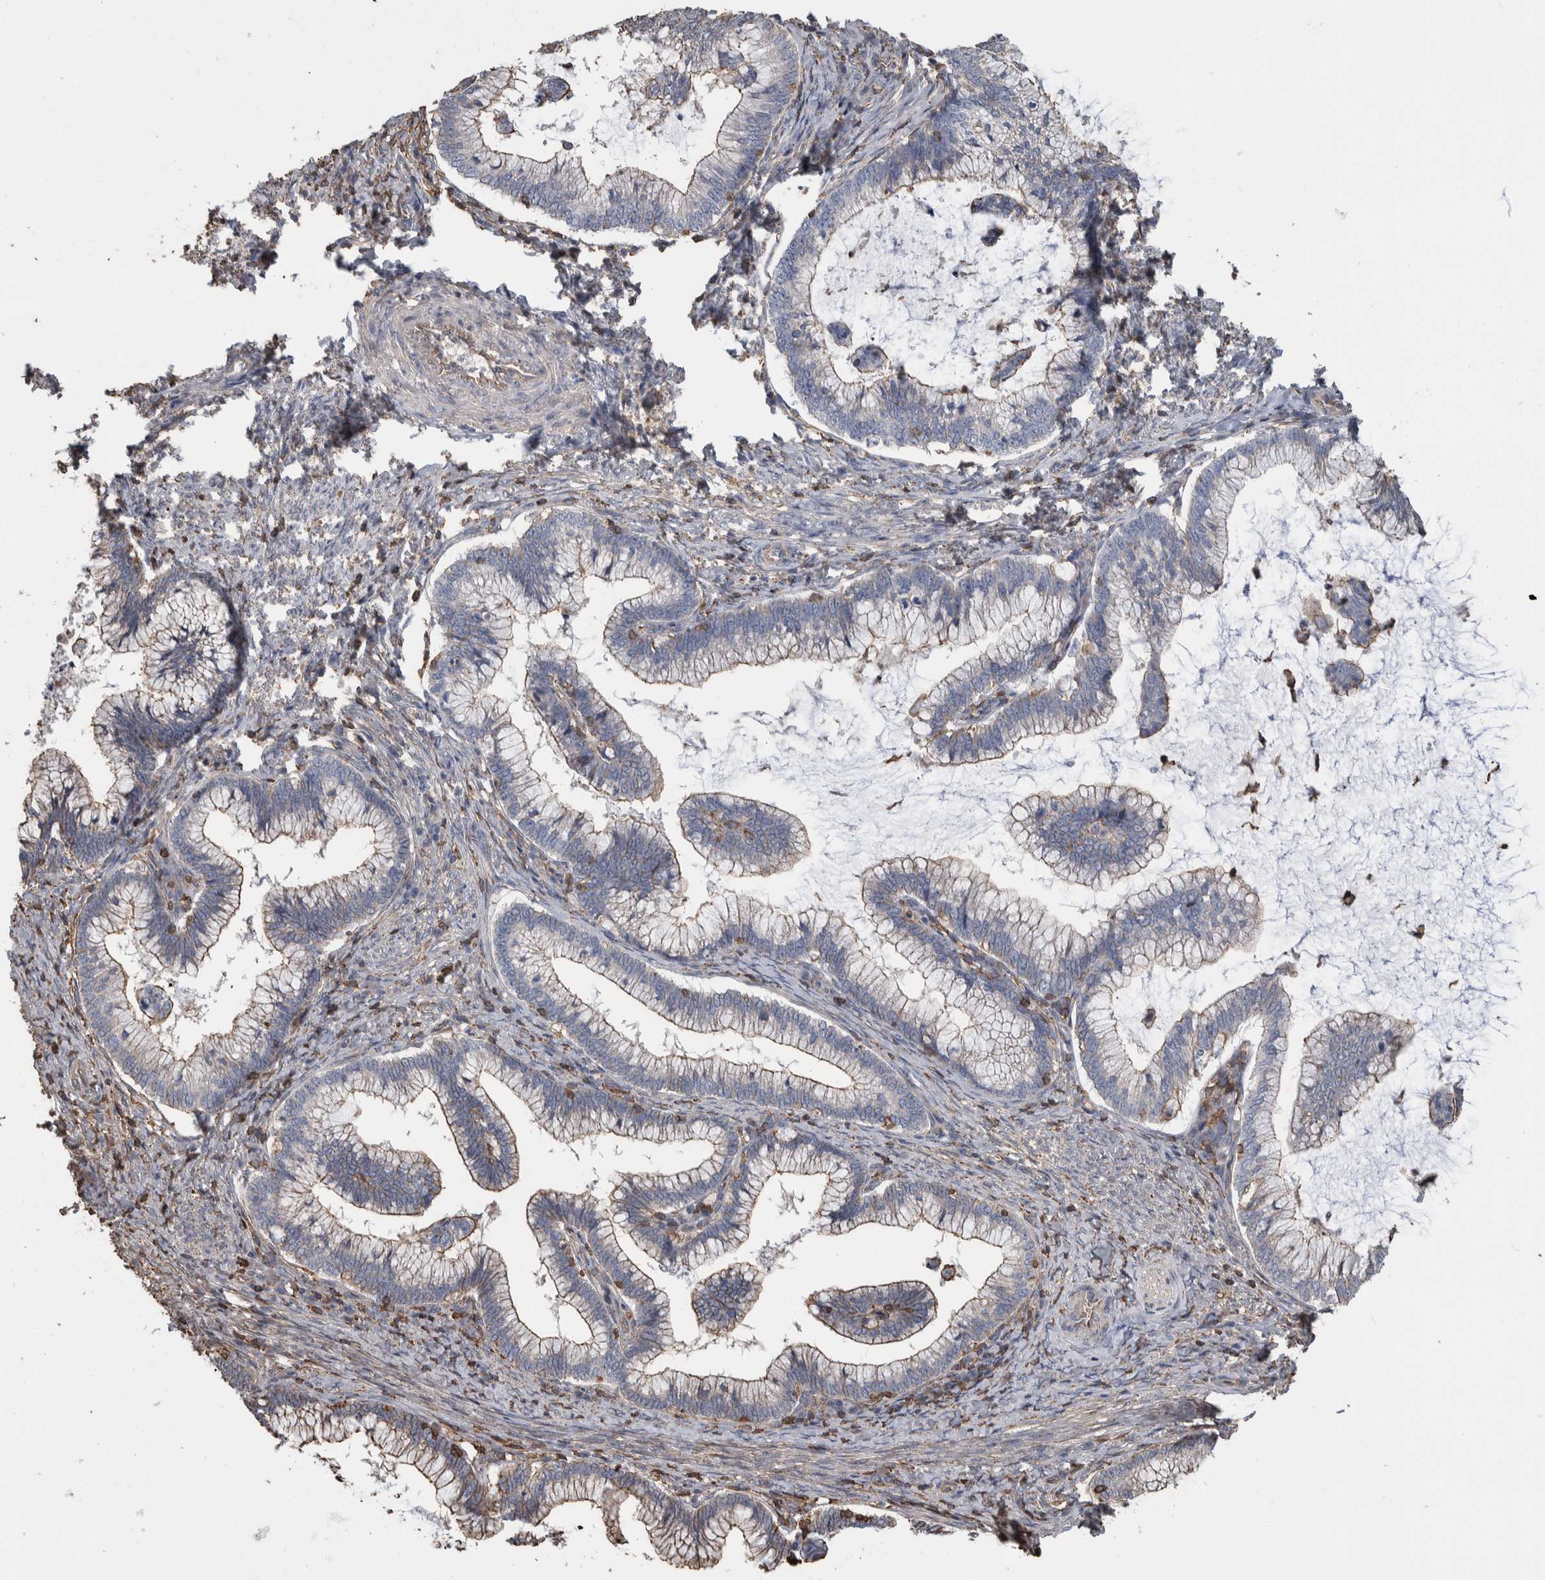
{"staining": {"intensity": "weak", "quantity": ">75%", "location": "cytoplasmic/membranous"}, "tissue": "cervical cancer", "cell_type": "Tumor cells", "image_type": "cancer", "snomed": [{"axis": "morphology", "description": "Adenocarcinoma, NOS"}, {"axis": "topography", "description": "Cervix"}], "caption": "Human adenocarcinoma (cervical) stained for a protein (brown) reveals weak cytoplasmic/membranous positive staining in about >75% of tumor cells.", "gene": "ENPP2", "patient": {"sex": "female", "age": 36}}